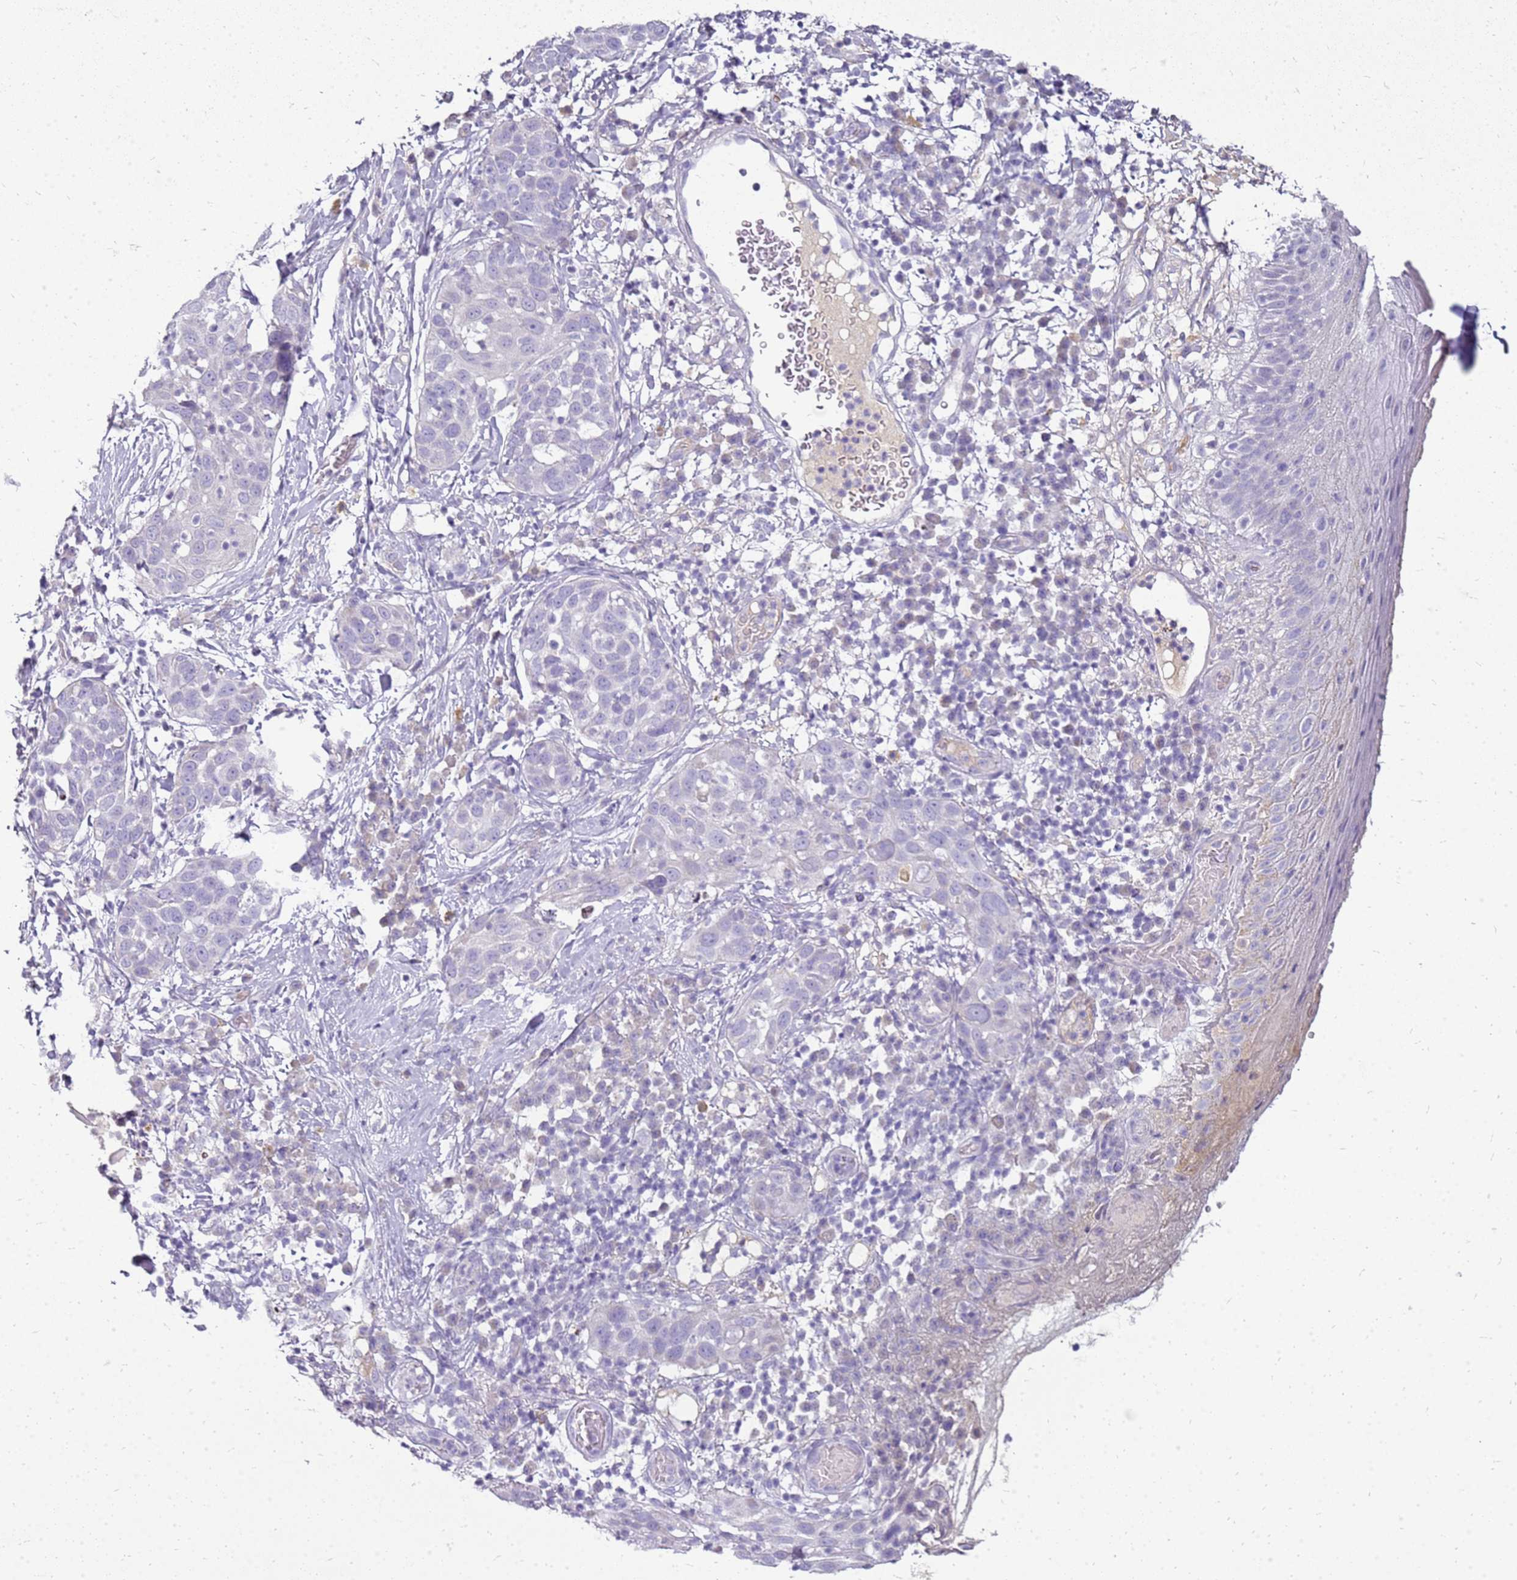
{"staining": {"intensity": "negative", "quantity": "none", "location": "none"}, "tissue": "skin cancer", "cell_type": "Tumor cells", "image_type": "cancer", "snomed": [{"axis": "morphology", "description": "Squamous cell carcinoma, NOS"}, {"axis": "topography", "description": "Skin"}], "caption": "The immunohistochemistry (IHC) photomicrograph has no significant positivity in tumor cells of skin cancer (squamous cell carcinoma) tissue.", "gene": "FABP2", "patient": {"sex": "female", "age": 44}}